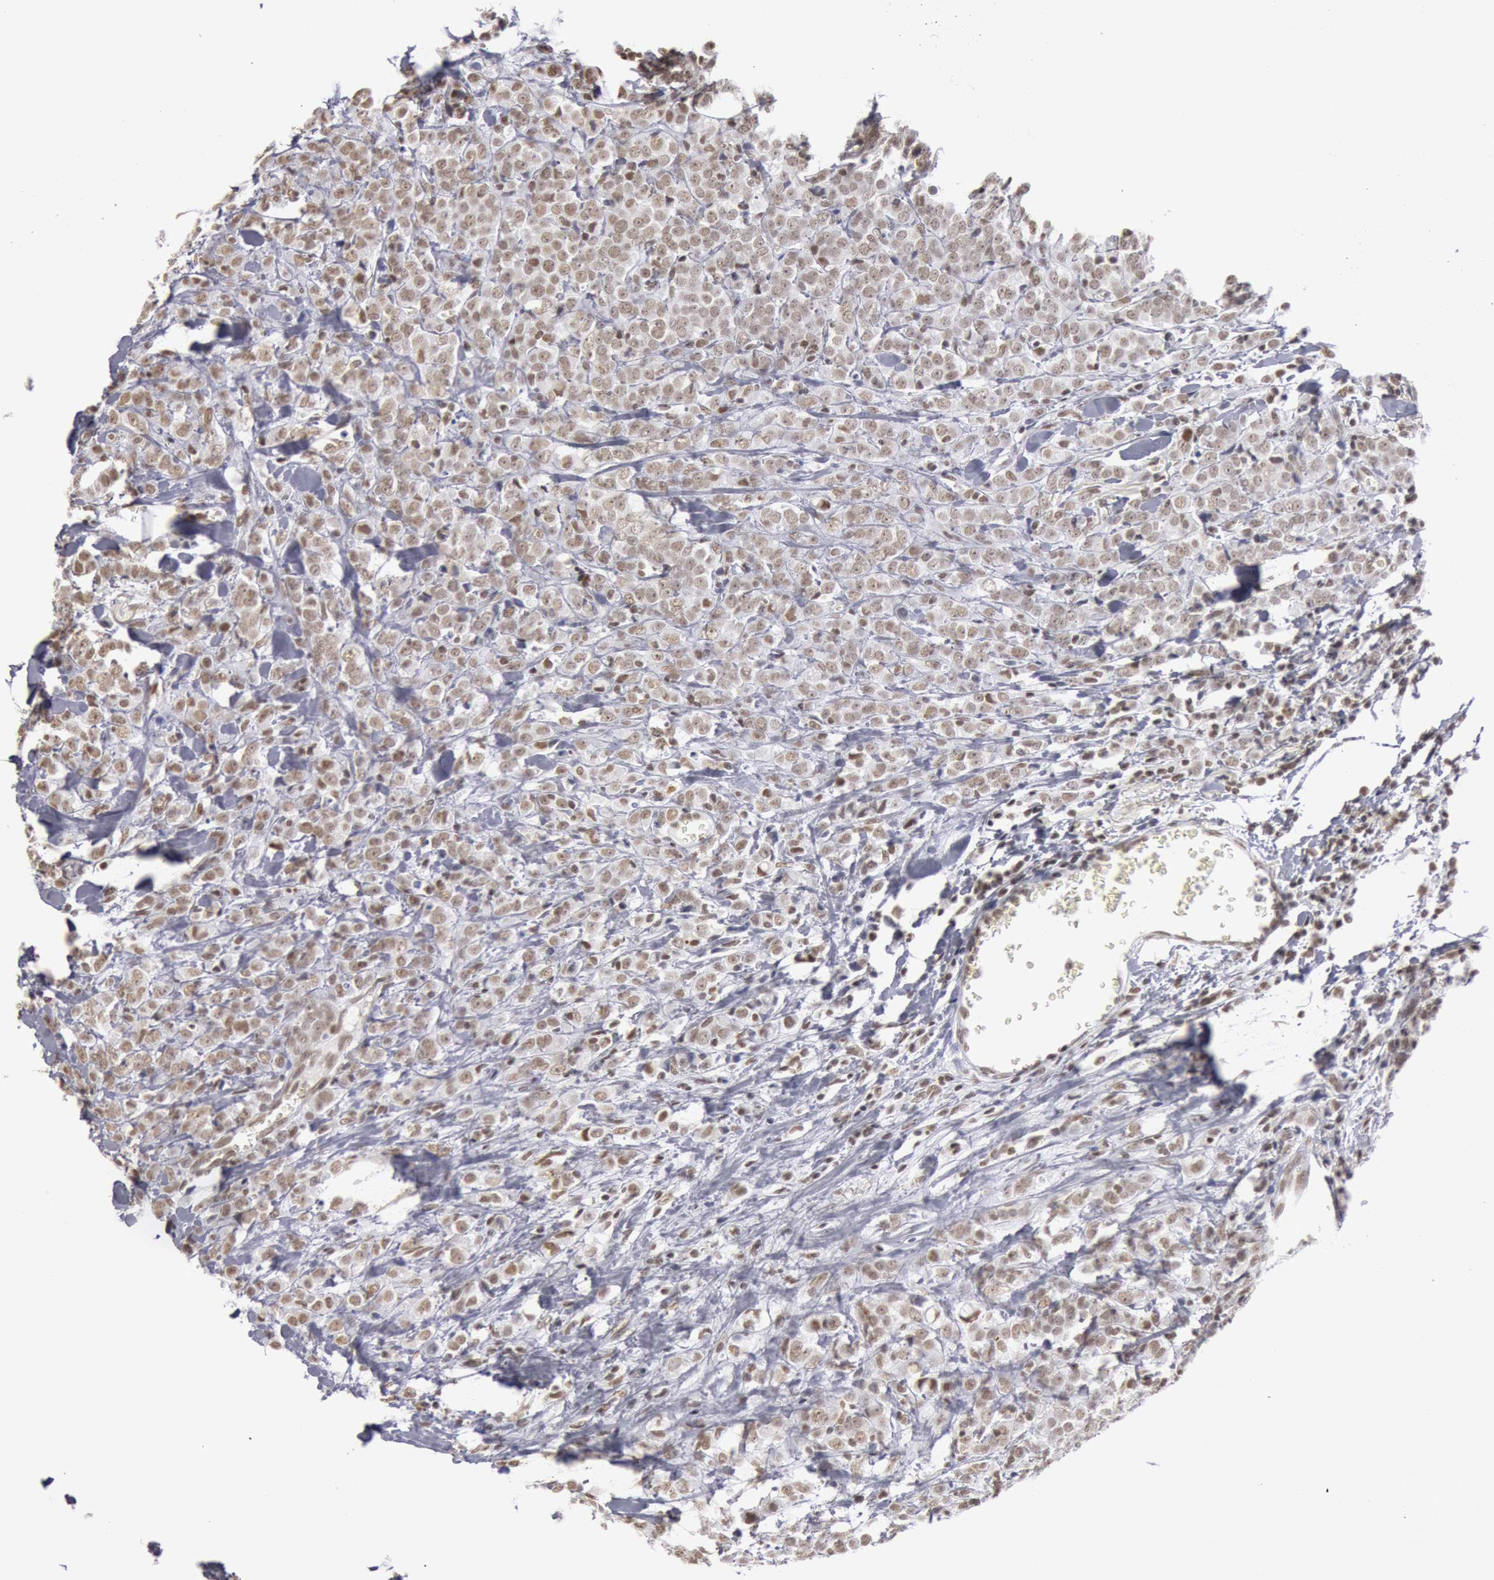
{"staining": {"intensity": "moderate", "quantity": ">75%", "location": "nuclear"}, "tissue": "breast cancer", "cell_type": "Tumor cells", "image_type": "cancer", "snomed": [{"axis": "morphology", "description": "Lobular carcinoma"}, {"axis": "topography", "description": "Breast"}], "caption": "DAB (3,3'-diaminobenzidine) immunohistochemical staining of human breast lobular carcinoma displays moderate nuclear protein positivity in about >75% of tumor cells.", "gene": "ESS2", "patient": {"sex": "female", "age": 57}}